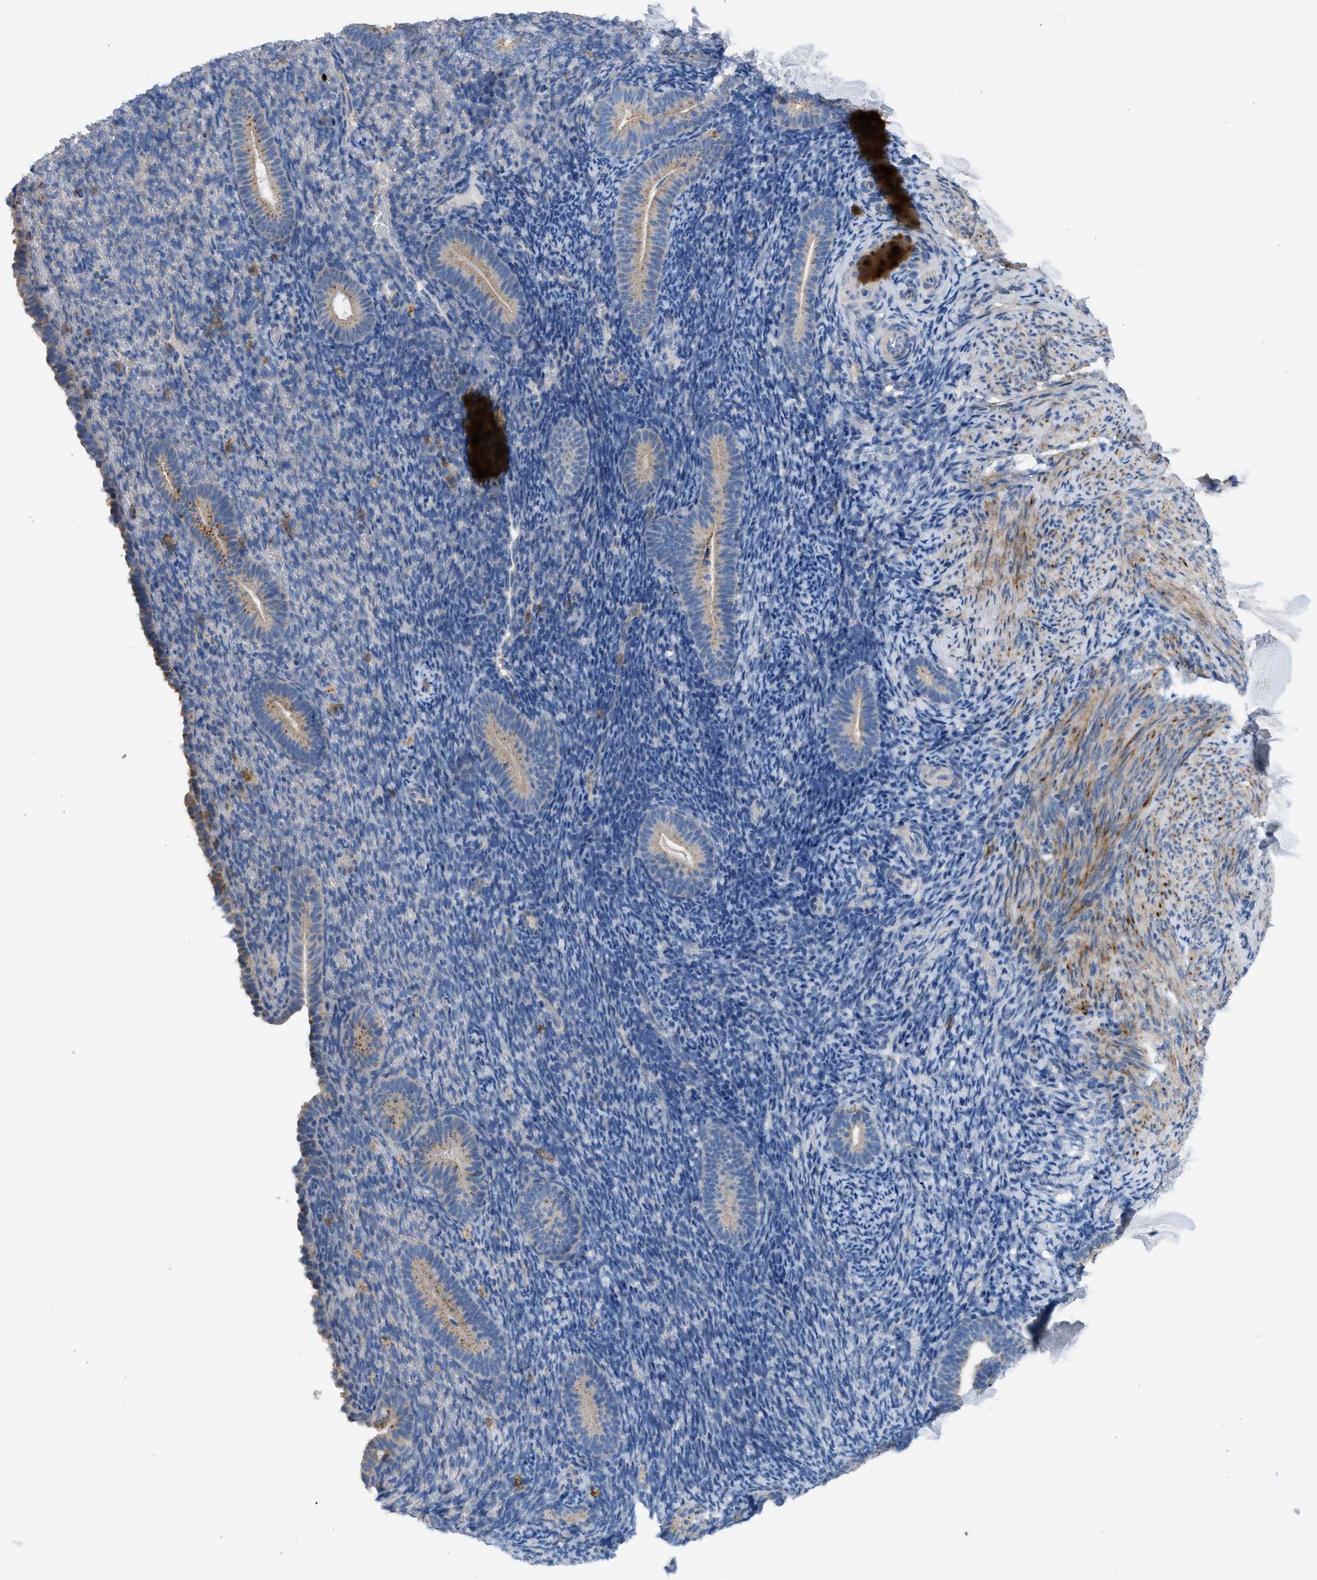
{"staining": {"intensity": "negative", "quantity": "none", "location": "none"}, "tissue": "endometrium", "cell_type": "Cells in endometrial stroma", "image_type": "normal", "snomed": [{"axis": "morphology", "description": "Normal tissue, NOS"}, {"axis": "topography", "description": "Endometrium"}], "caption": "IHC micrograph of unremarkable human endometrium stained for a protein (brown), which shows no expression in cells in endometrial stroma. (DAB immunohistochemistry (IHC), high magnification).", "gene": "PLPPR5", "patient": {"sex": "female", "age": 51}}